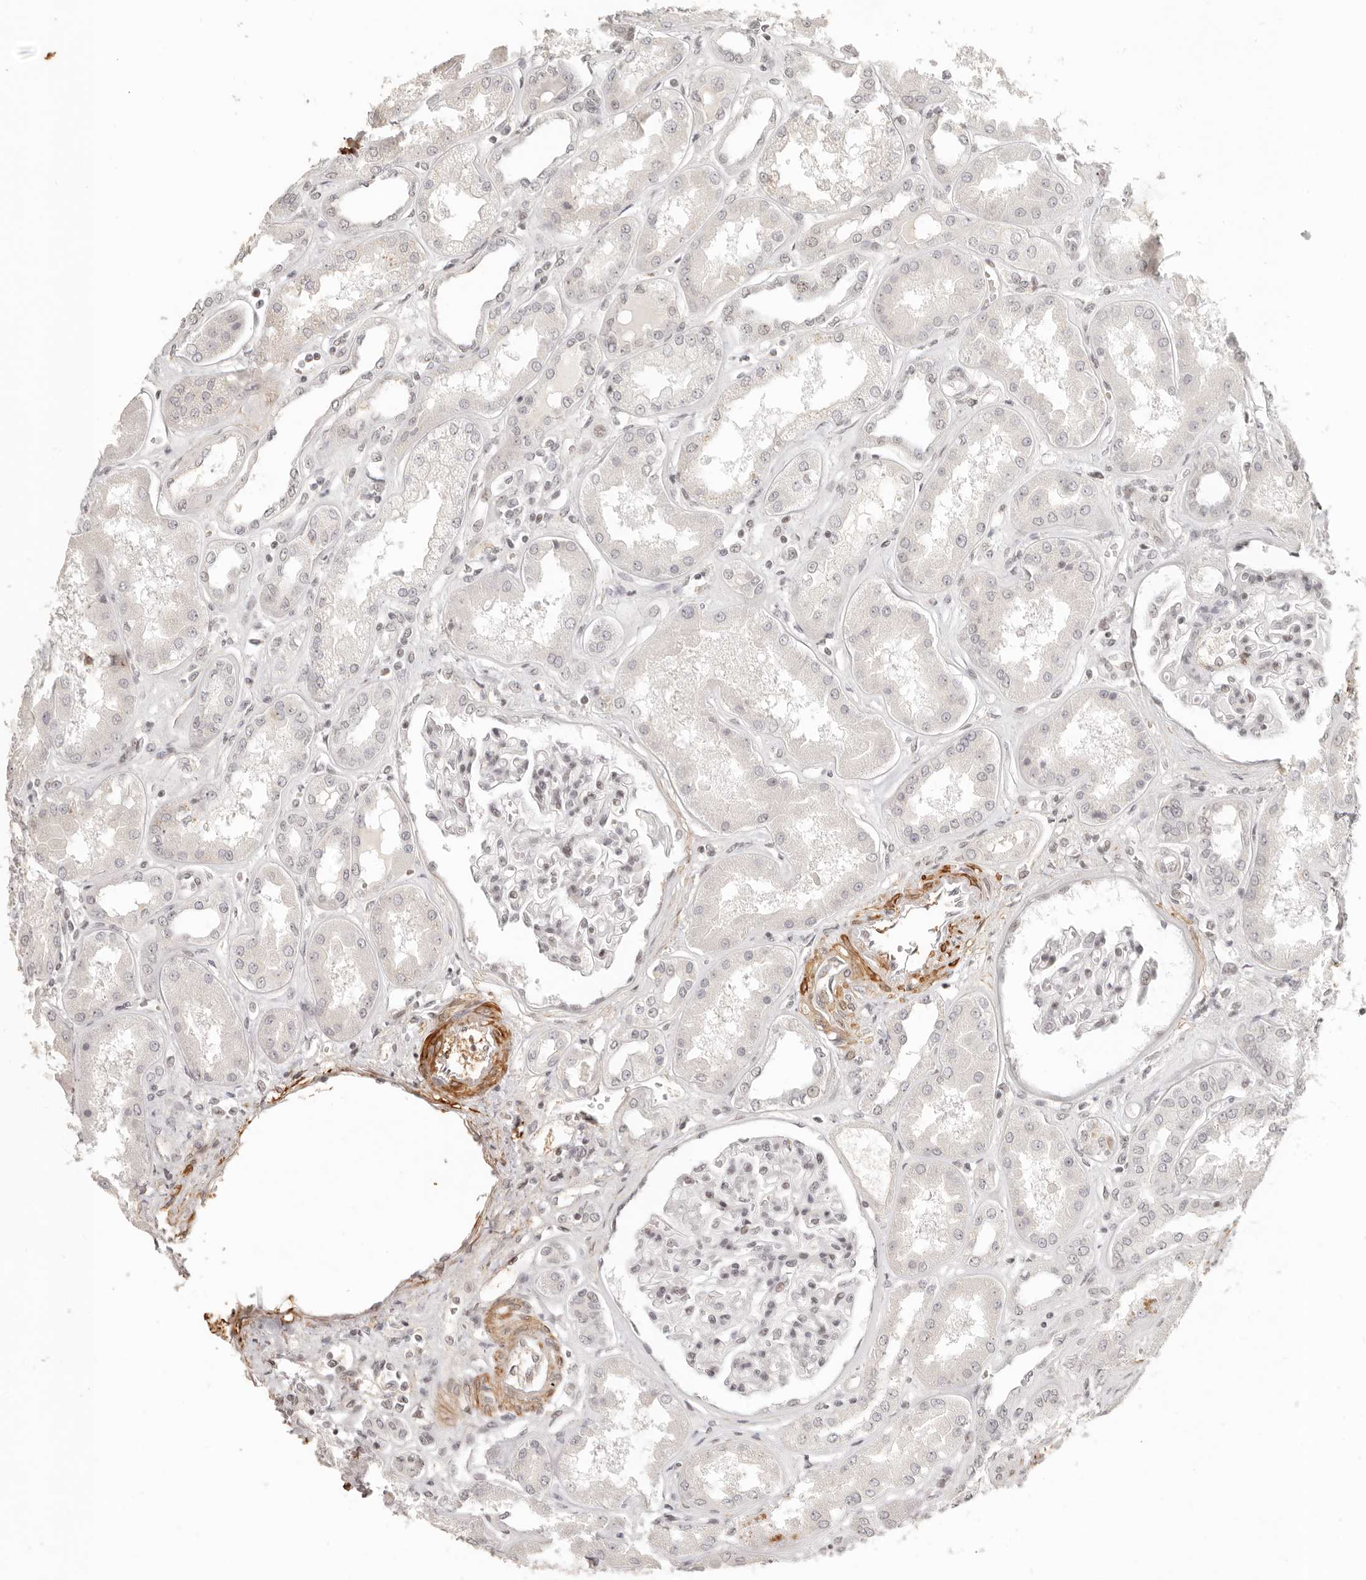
{"staining": {"intensity": "moderate", "quantity": "25%-75%", "location": "nuclear"}, "tissue": "kidney", "cell_type": "Cells in glomeruli", "image_type": "normal", "snomed": [{"axis": "morphology", "description": "Normal tissue, NOS"}, {"axis": "topography", "description": "Kidney"}], "caption": "Immunohistochemical staining of normal kidney displays 25%-75% levels of moderate nuclear protein staining in approximately 25%-75% of cells in glomeruli.", "gene": "GABPA", "patient": {"sex": "female", "age": 56}}